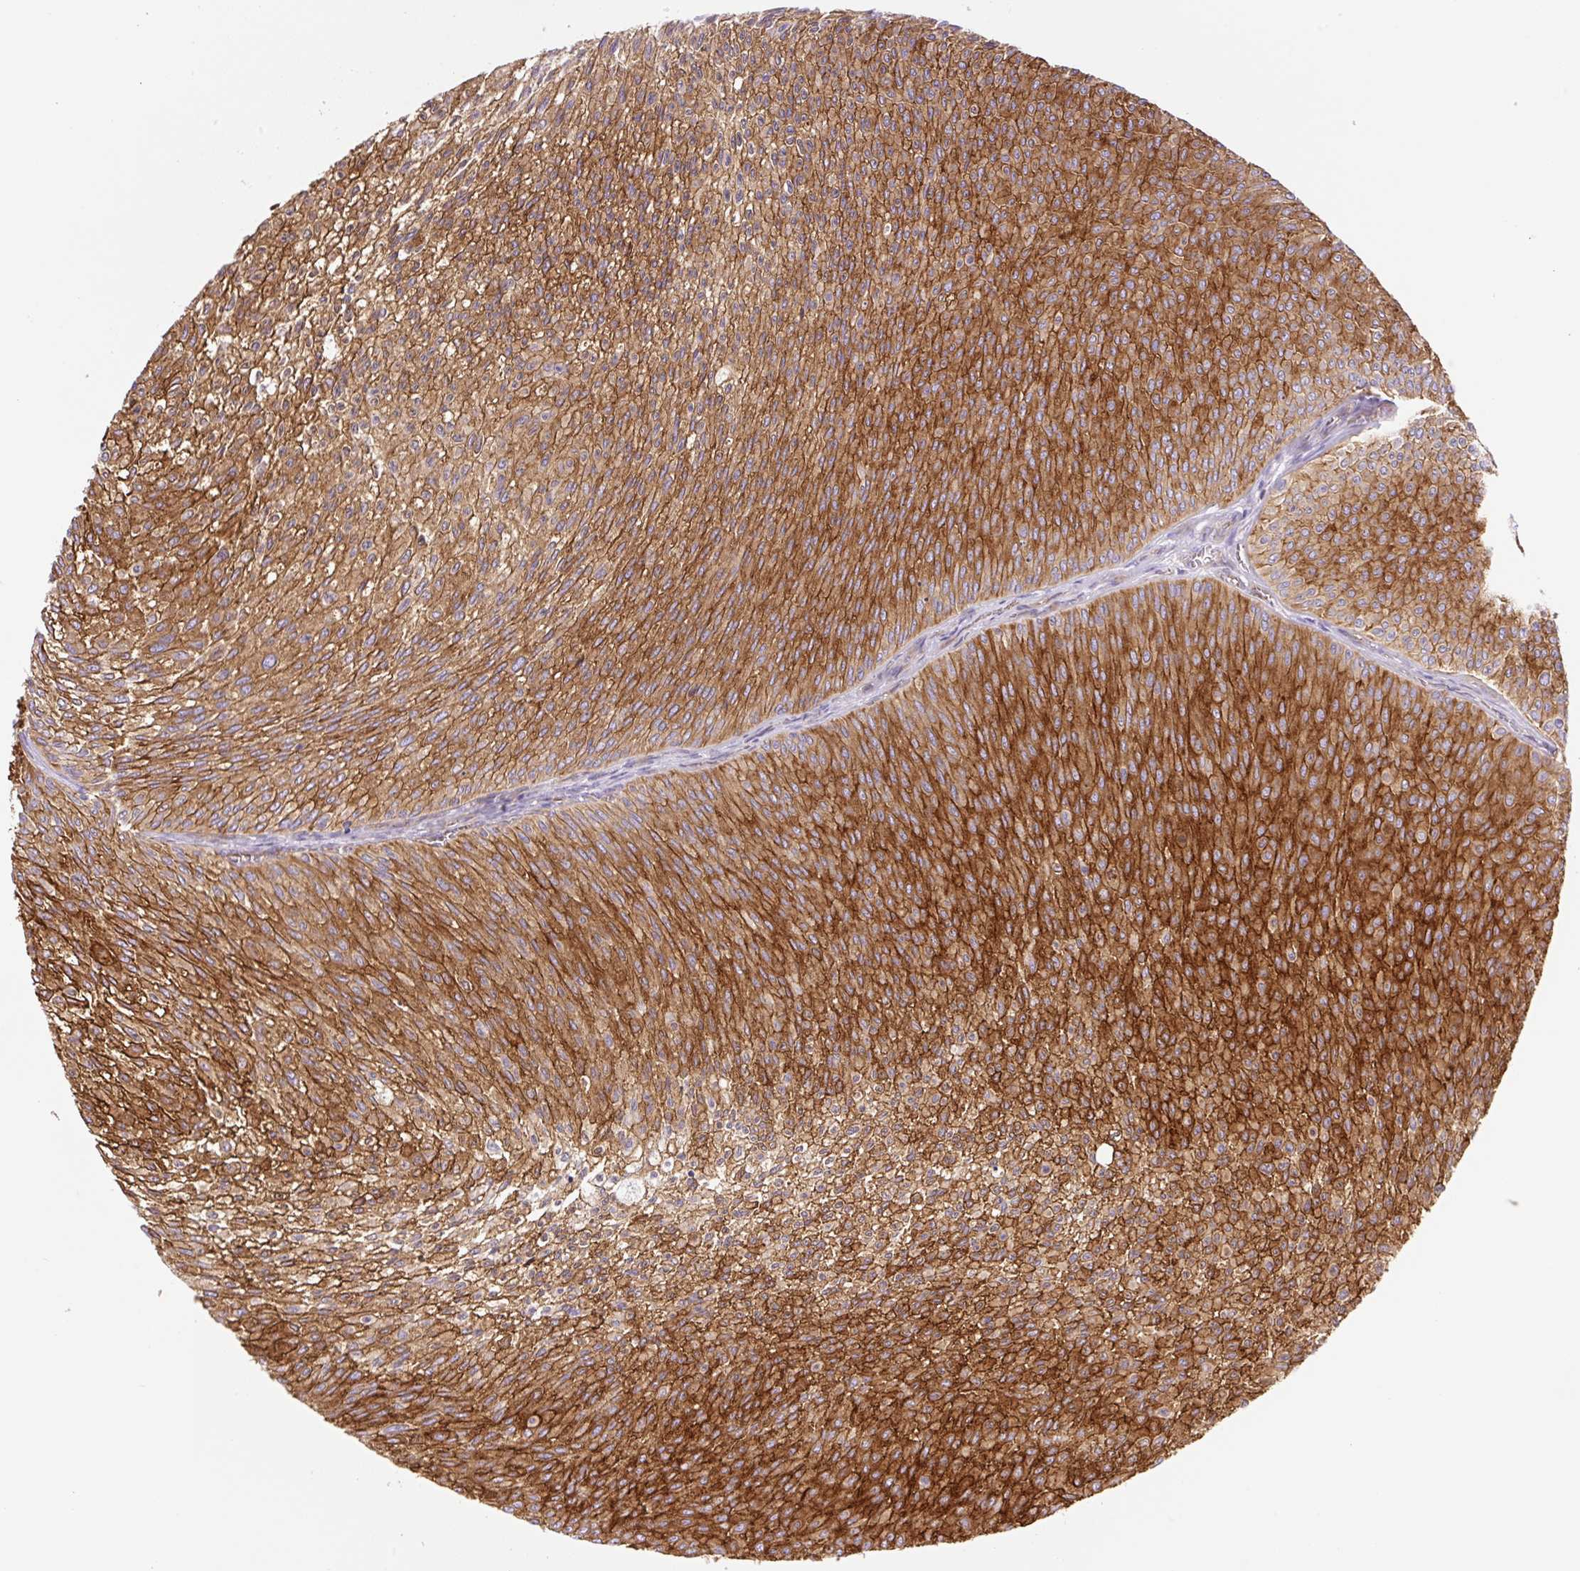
{"staining": {"intensity": "strong", "quantity": ">75%", "location": "cytoplasmic/membranous"}, "tissue": "urothelial cancer", "cell_type": "Tumor cells", "image_type": "cancer", "snomed": [{"axis": "morphology", "description": "Urothelial carcinoma, Low grade"}, {"axis": "topography", "description": "Urinary bladder"}], "caption": "Immunohistochemistry (IHC) micrograph of human urothelial cancer stained for a protein (brown), which reveals high levels of strong cytoplasmic/membranous expression in about >75% of tumor cells.", "gene": "DNM2", "patient": {"sex": "male", "age": 91}}